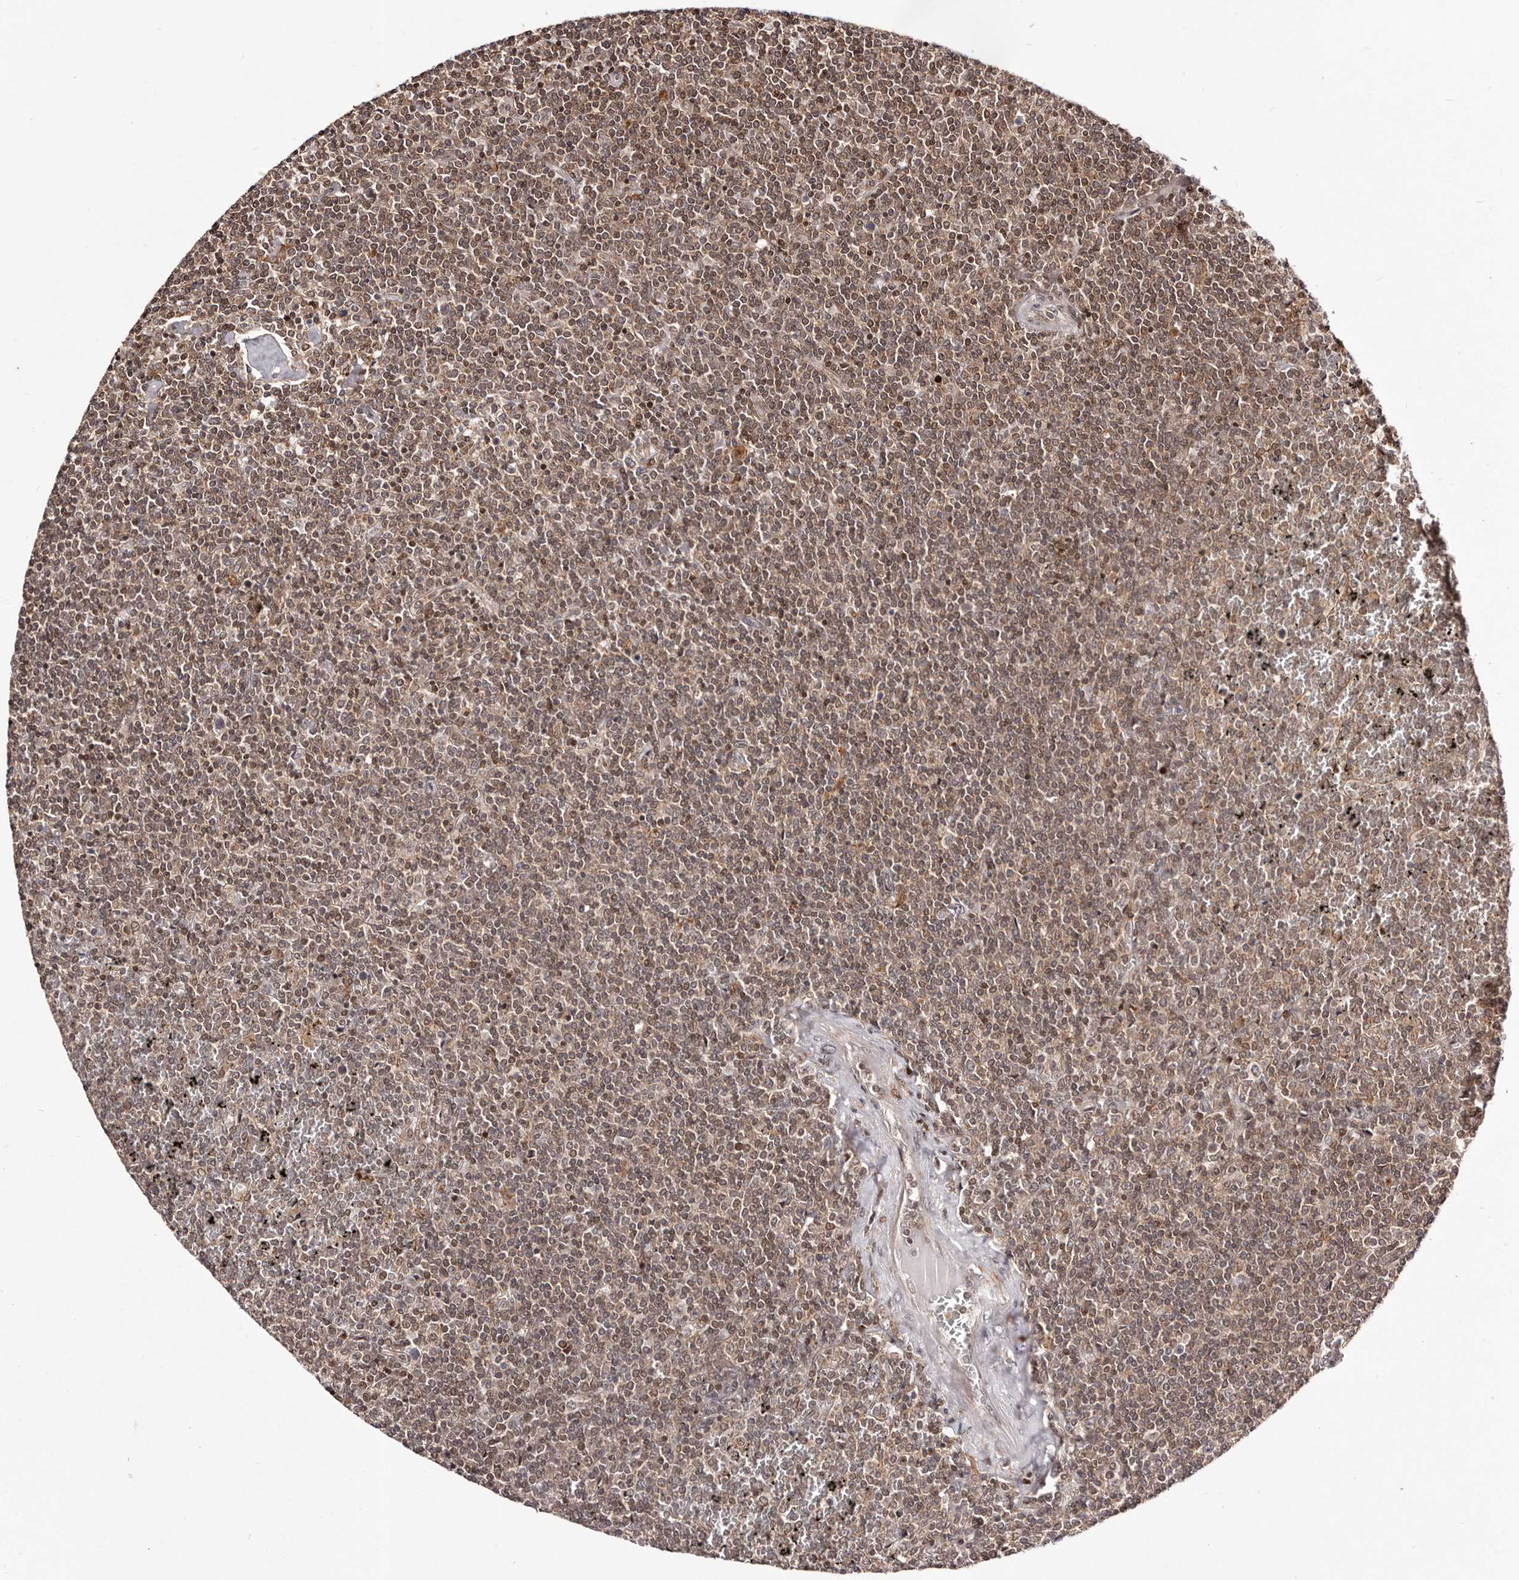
{"staining": {"intensity": "weak", "quantity": ">75%", "location": "nuclear"}, "tissue": "lymphoma", "cell_type": "Tumor cells", "image_type": "cancer", "snomed": [{"axis": "morphology", "description": "Malignant lymphoma, non-Hodgkin's type, Low grade"}, {"axis": "topography", "description": "Spleen"}], "caption": "Protein staining by immunohistochemistry shows weak nuclear staining in about >75% of tumor cells in lymphoma.", "gene": "FBXO5", "patient": {"sex": "female", "age": 19}}